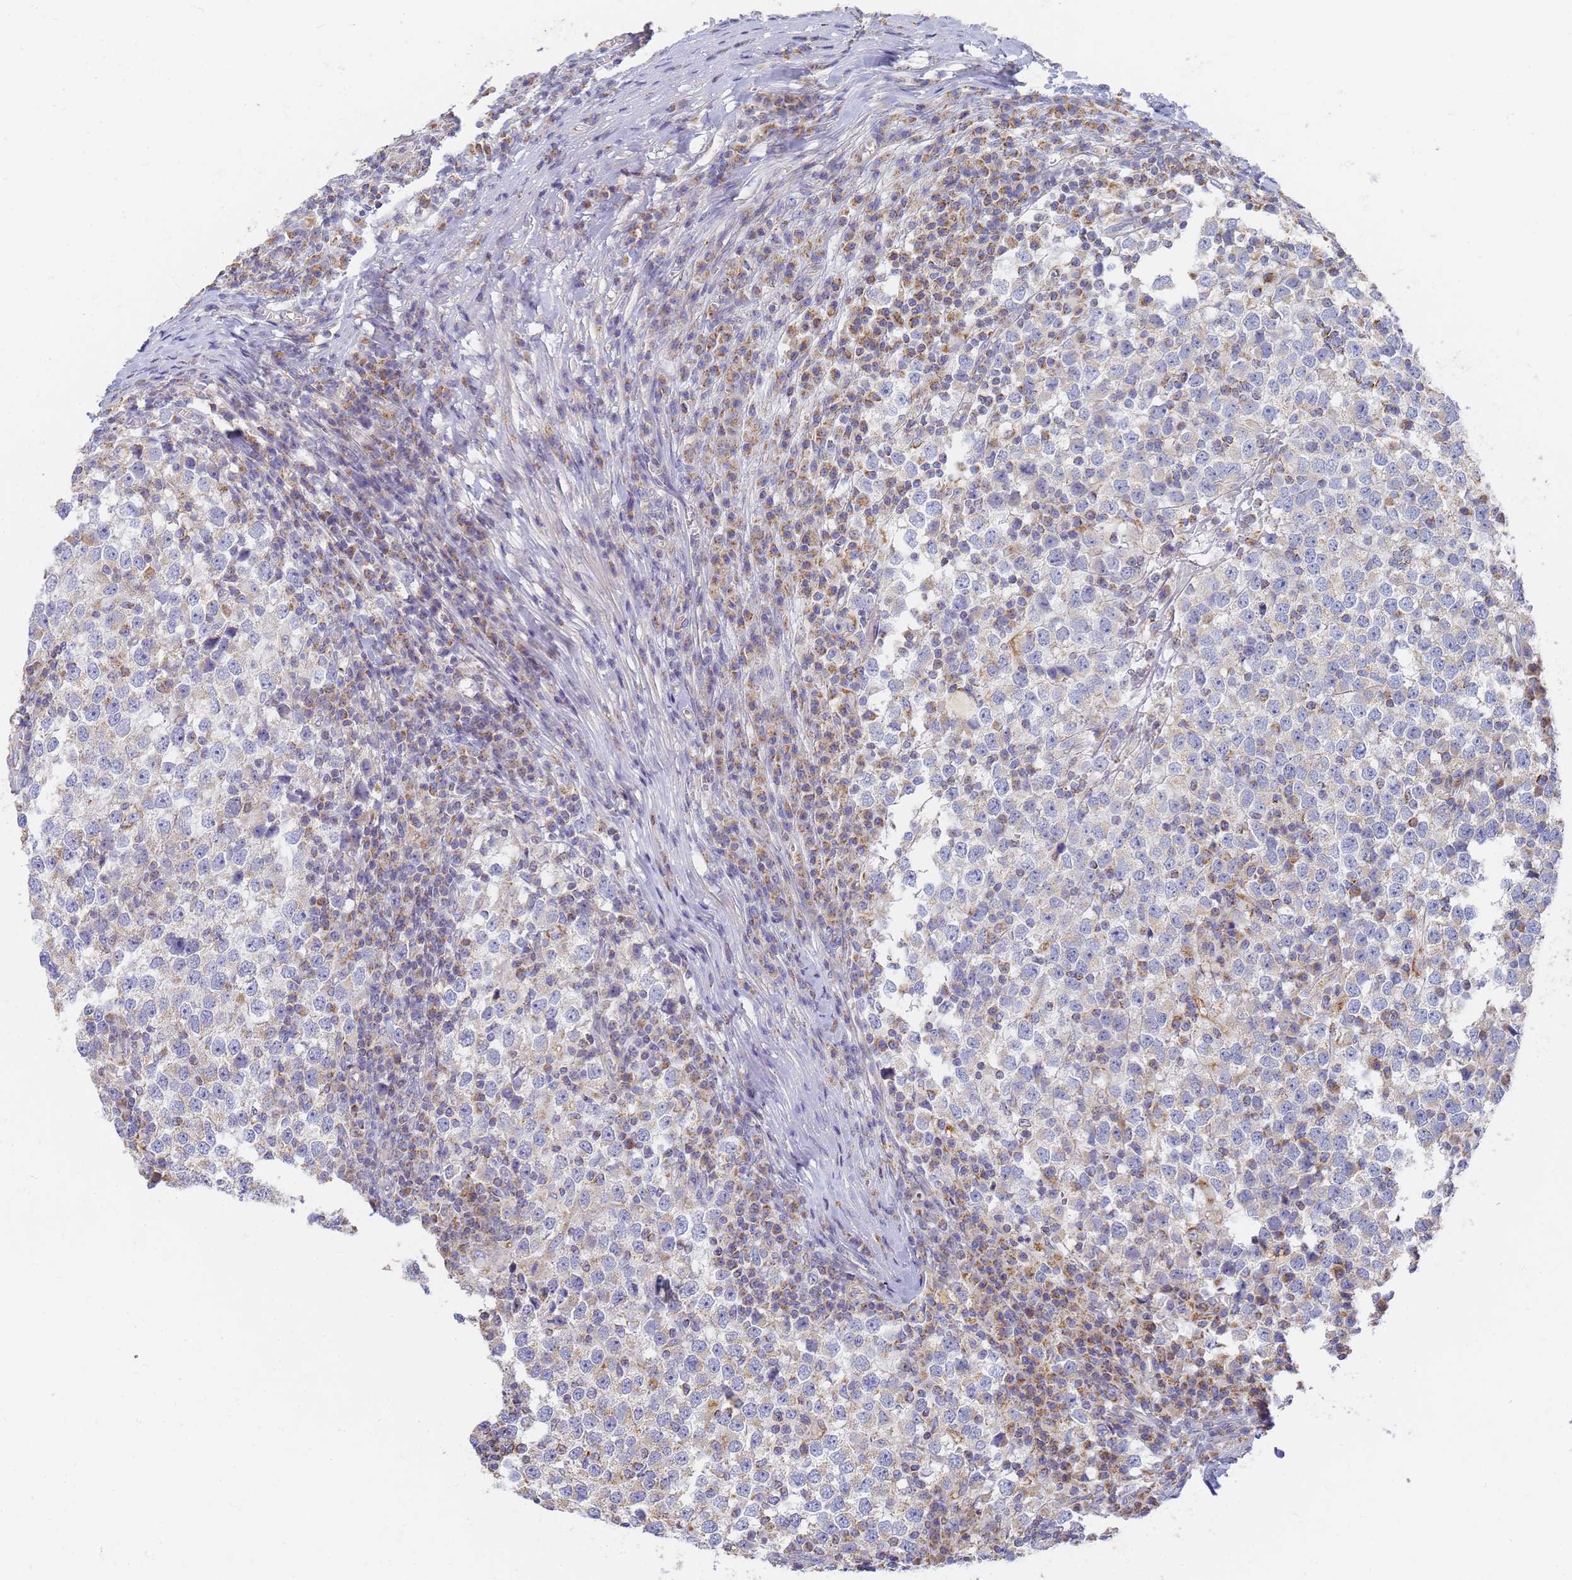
{"staining": {"intensity": "negative", "quantity": "none", "location": "none"}, "tissue": "testis cancer", "cell_type": "Tumor cells", "image_type": "cancer", "snomed": [{"axis": "morphology", "description": "Seminoma, NOS"}, {"axis": "topography", "description": "Testis"}], "caption": "Immunohistochemical staining of human testis cancer demonstrates no significant positivity in tumor cells.", "gene": "UTP23", "patient": {"sex": "male", "age": 65}}